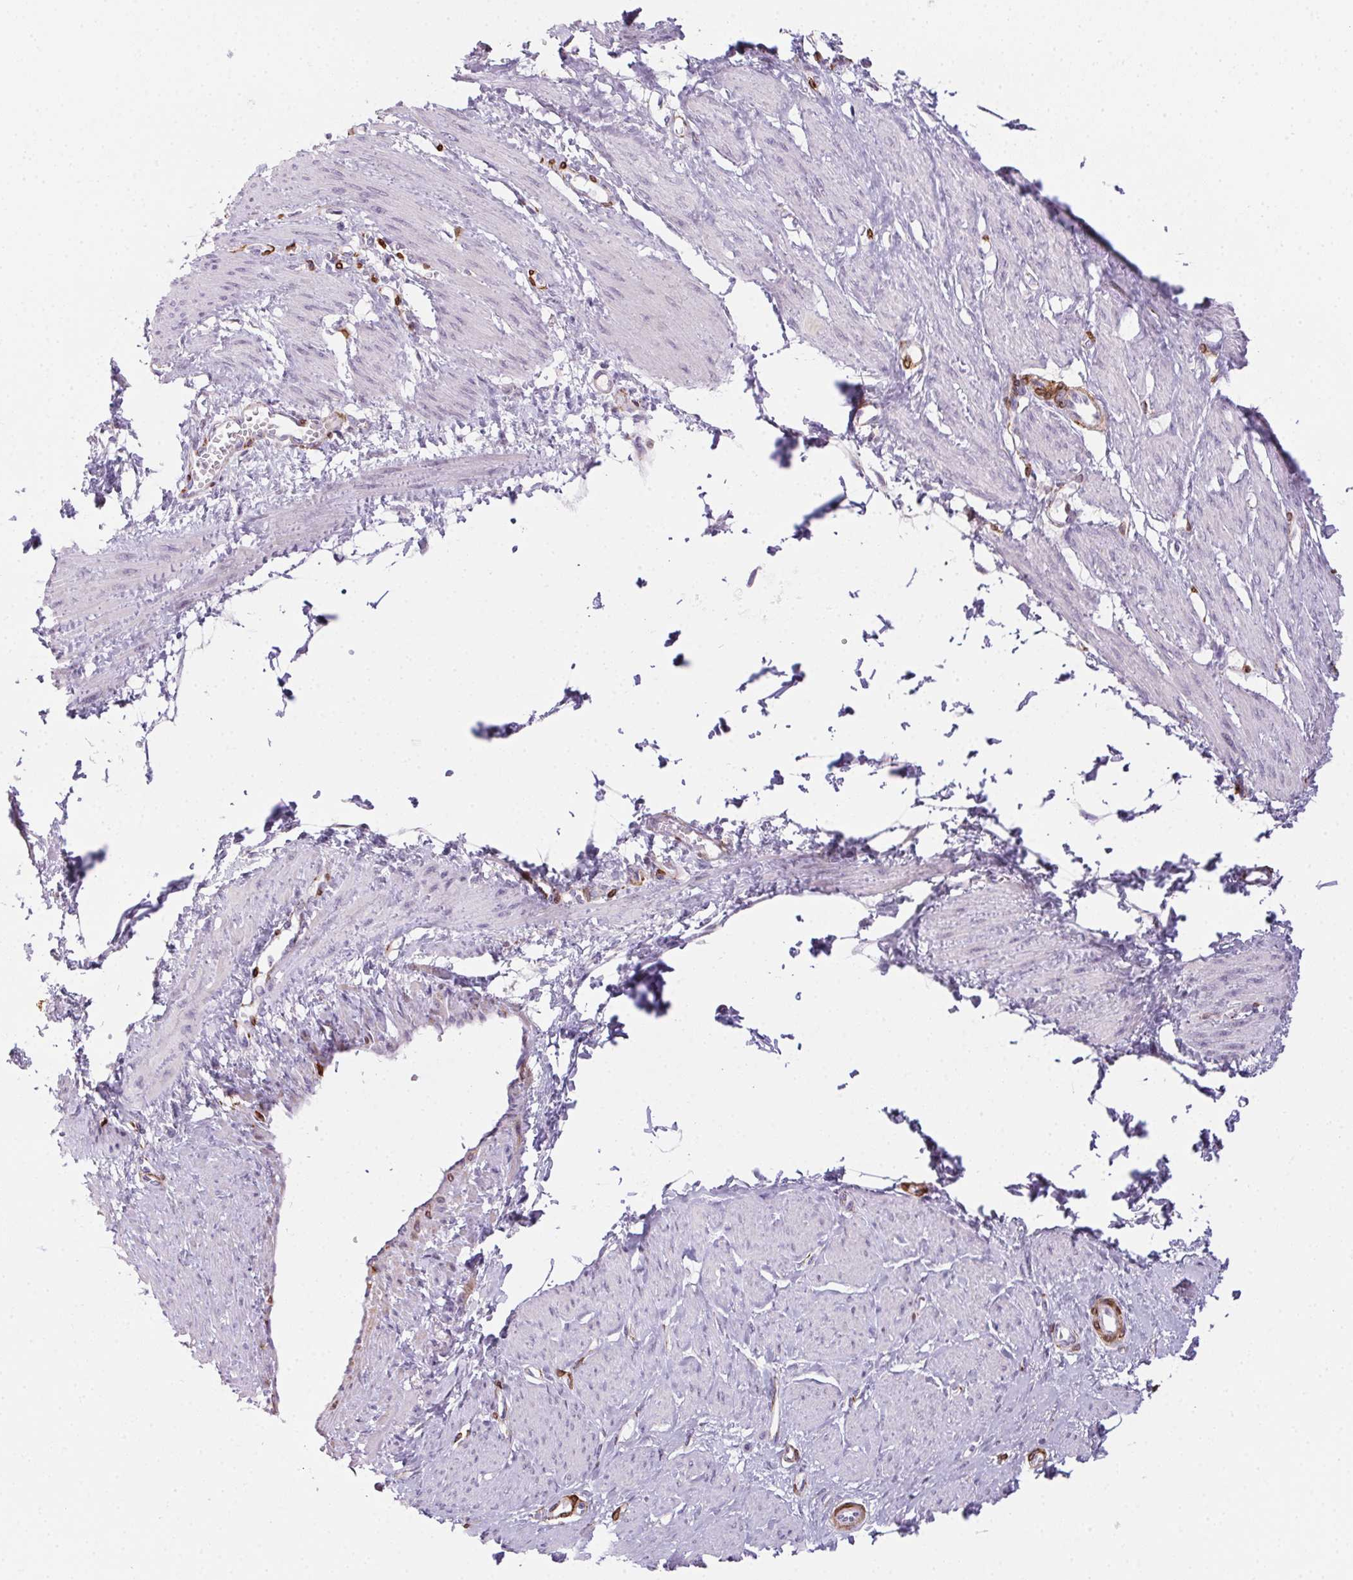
{"staining": {"intensity": "negative", "quantity": "none", "location": "none"}, "tissue": "smooth muscle", "cell_type": "Smooth muscle cells", "image_type": "normal", "snomed": [{"axis": "morphology", "description": "Normal tissue, NOS"}, {"axis": "topography", "description": "Smooth muscle"}, {"axis": "topography", "description": "Uterus"}], "caption": "High magnification brightfield microscopy of benign smooth muscle stained with DAB (brown) and counterstained with hematoxylin (blue): smooth muscle cells show no significant staining. Nuclei are stained in blue.", "gene": "HRC", "patient": {"sex": "female", "age": 39}}